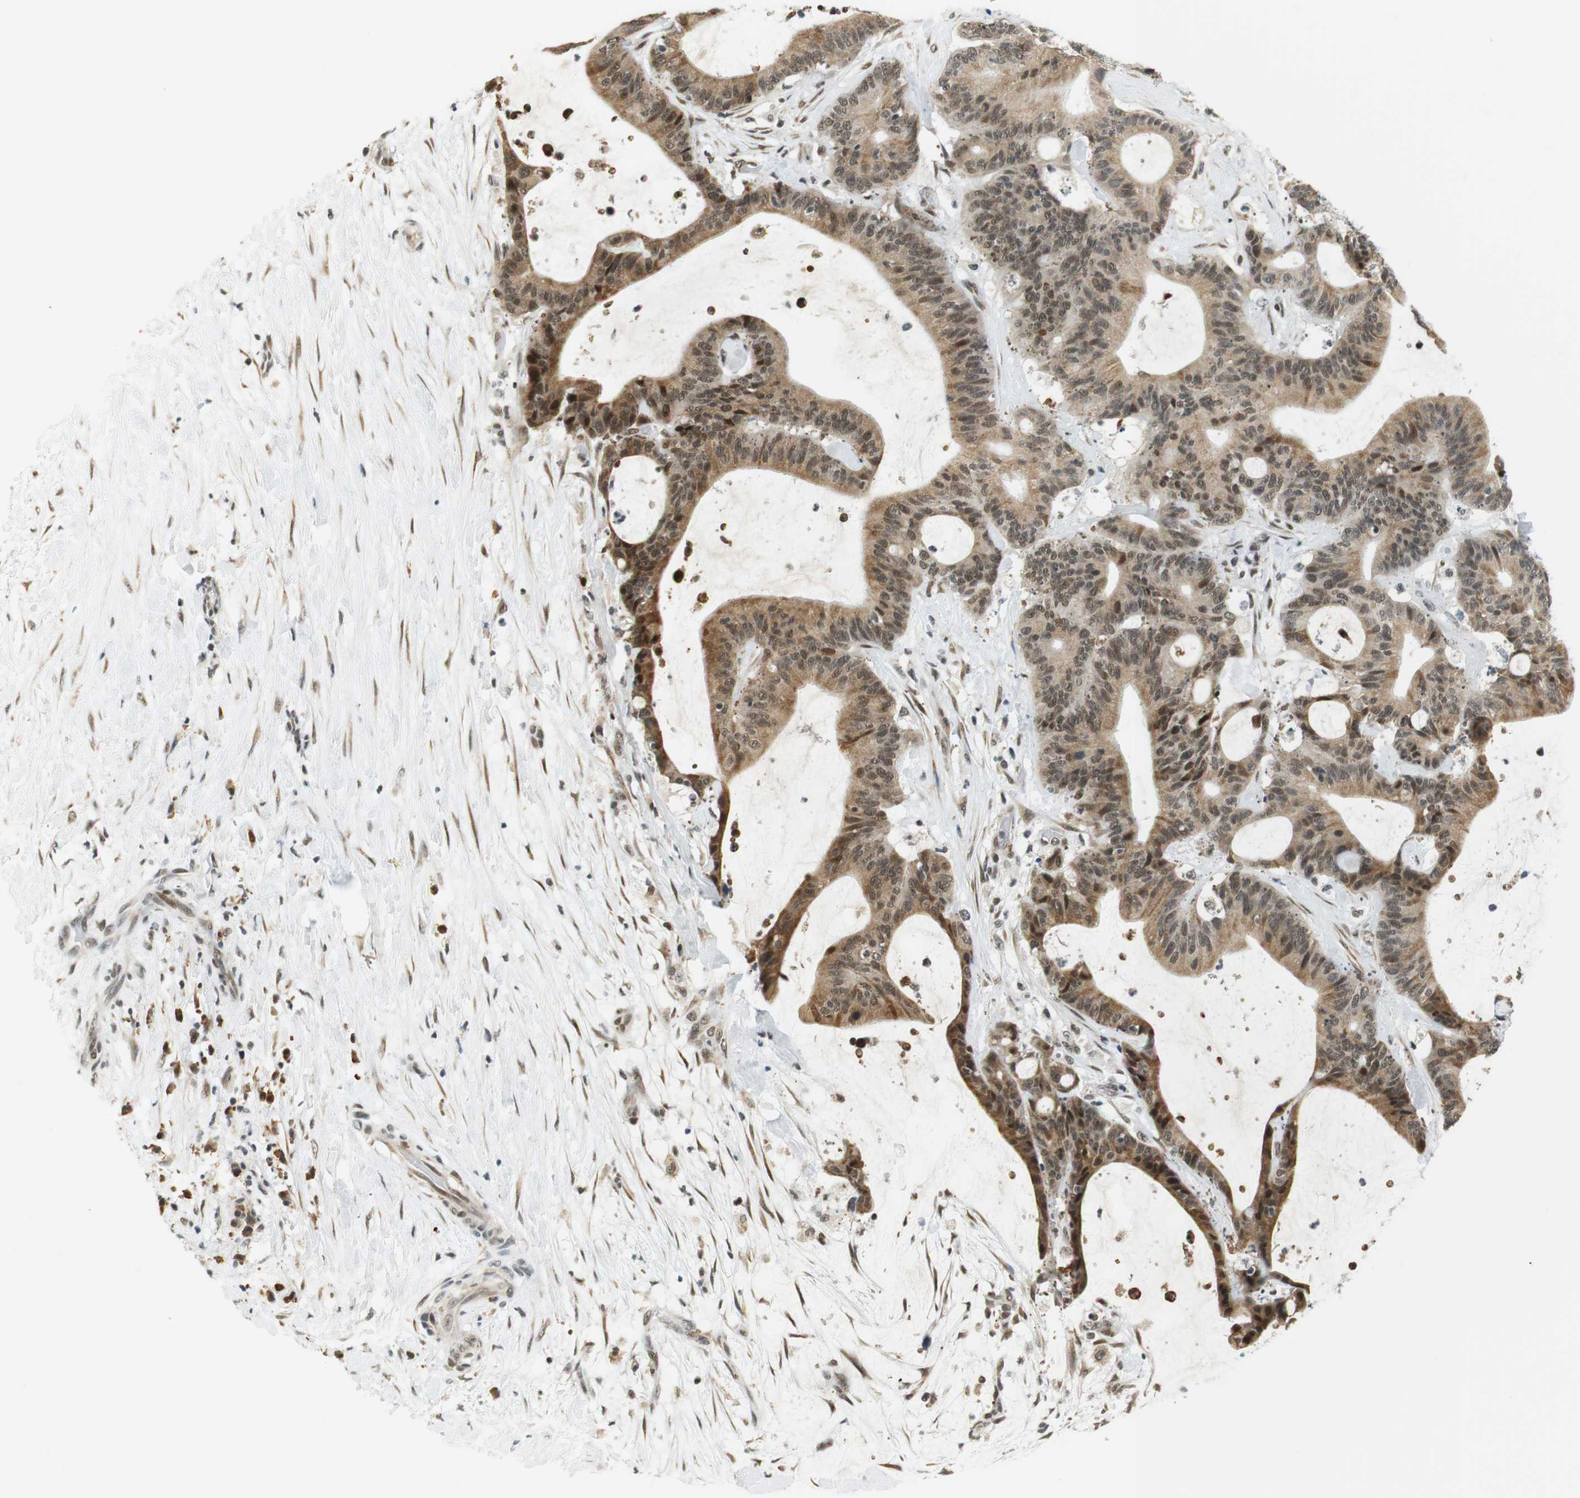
{"staining": {"intensity": "moderate", "quantity": ">75%", "location": "cytoplasmic/membranous,nuclear"}, "tissue": "liver cancer", "cell_type": "Tumor cells", "image_type": "cancer", "snomed": [{"axis": "morphology", "description": "Cholangiocarcinoma"}, {"axis": "topography", "description": "Liver"}], "caption": "Immunohistochemistry (IHC) of human liver cancer reveals medium levels of moderate cytoplasmic/membranous and nuclear positivity in about >75% of tumor cells.", "gene": "RNF38", "patient": {"sex": "female", "age": 73}}